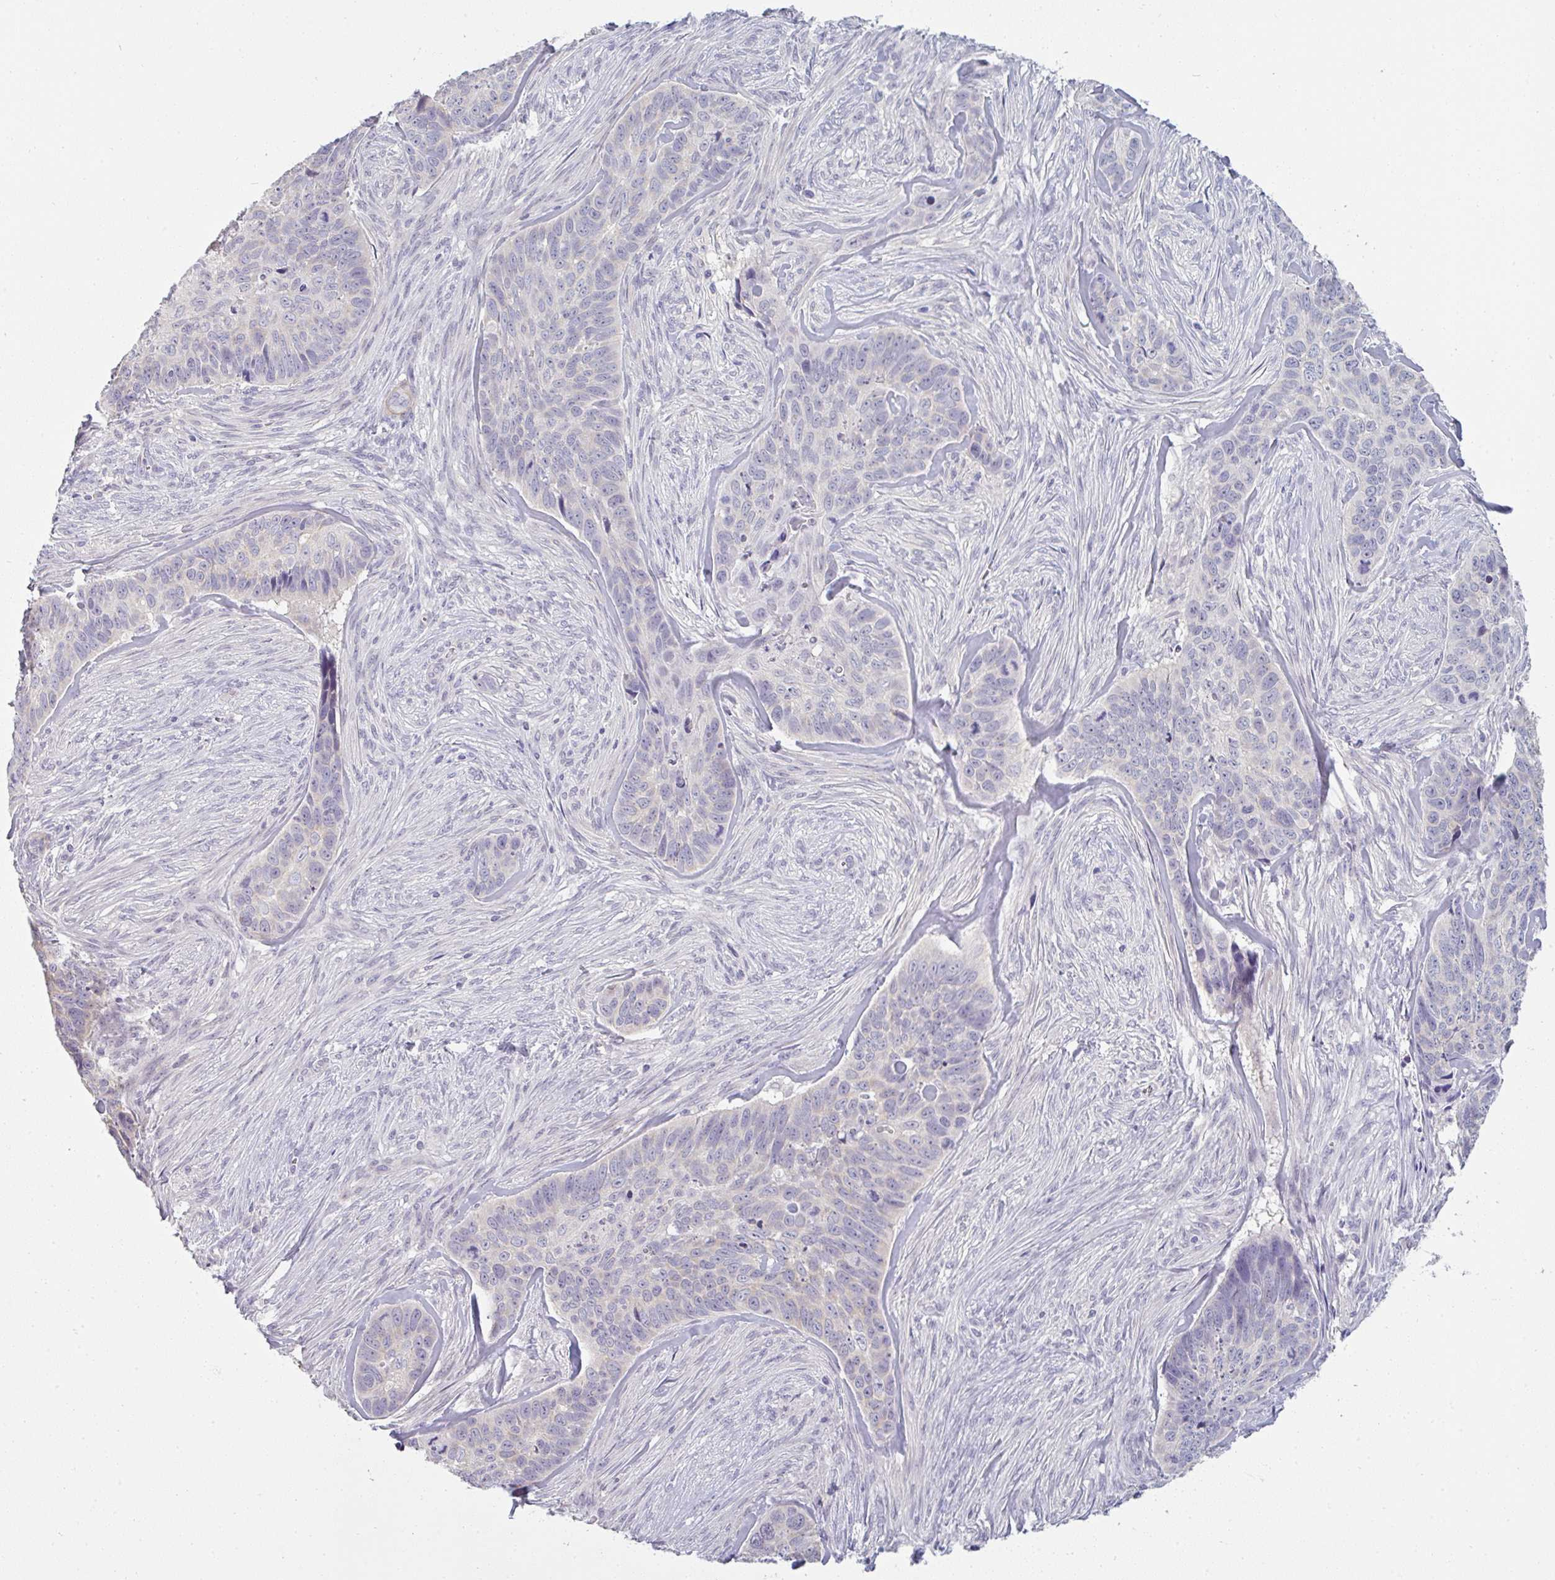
{"staining": {"intensity": "negative", "quantity": "none", "location": "none"}, "tissue": "skin cancer", "cell_type": "Tumor cells", "image_type": "cancer", "snomed": [{"axis": "morphology", "description": "Basal cell carcinoma"}, {"axis": "topography", "description": "Skin"}], "caption": "Basal cell carcinoma (skin) was stained to show a protein in brown. There is no significant positivity in tumor cells.", "gene": "PPFIA4", "patient": {"sex": "female", "age": 82}}